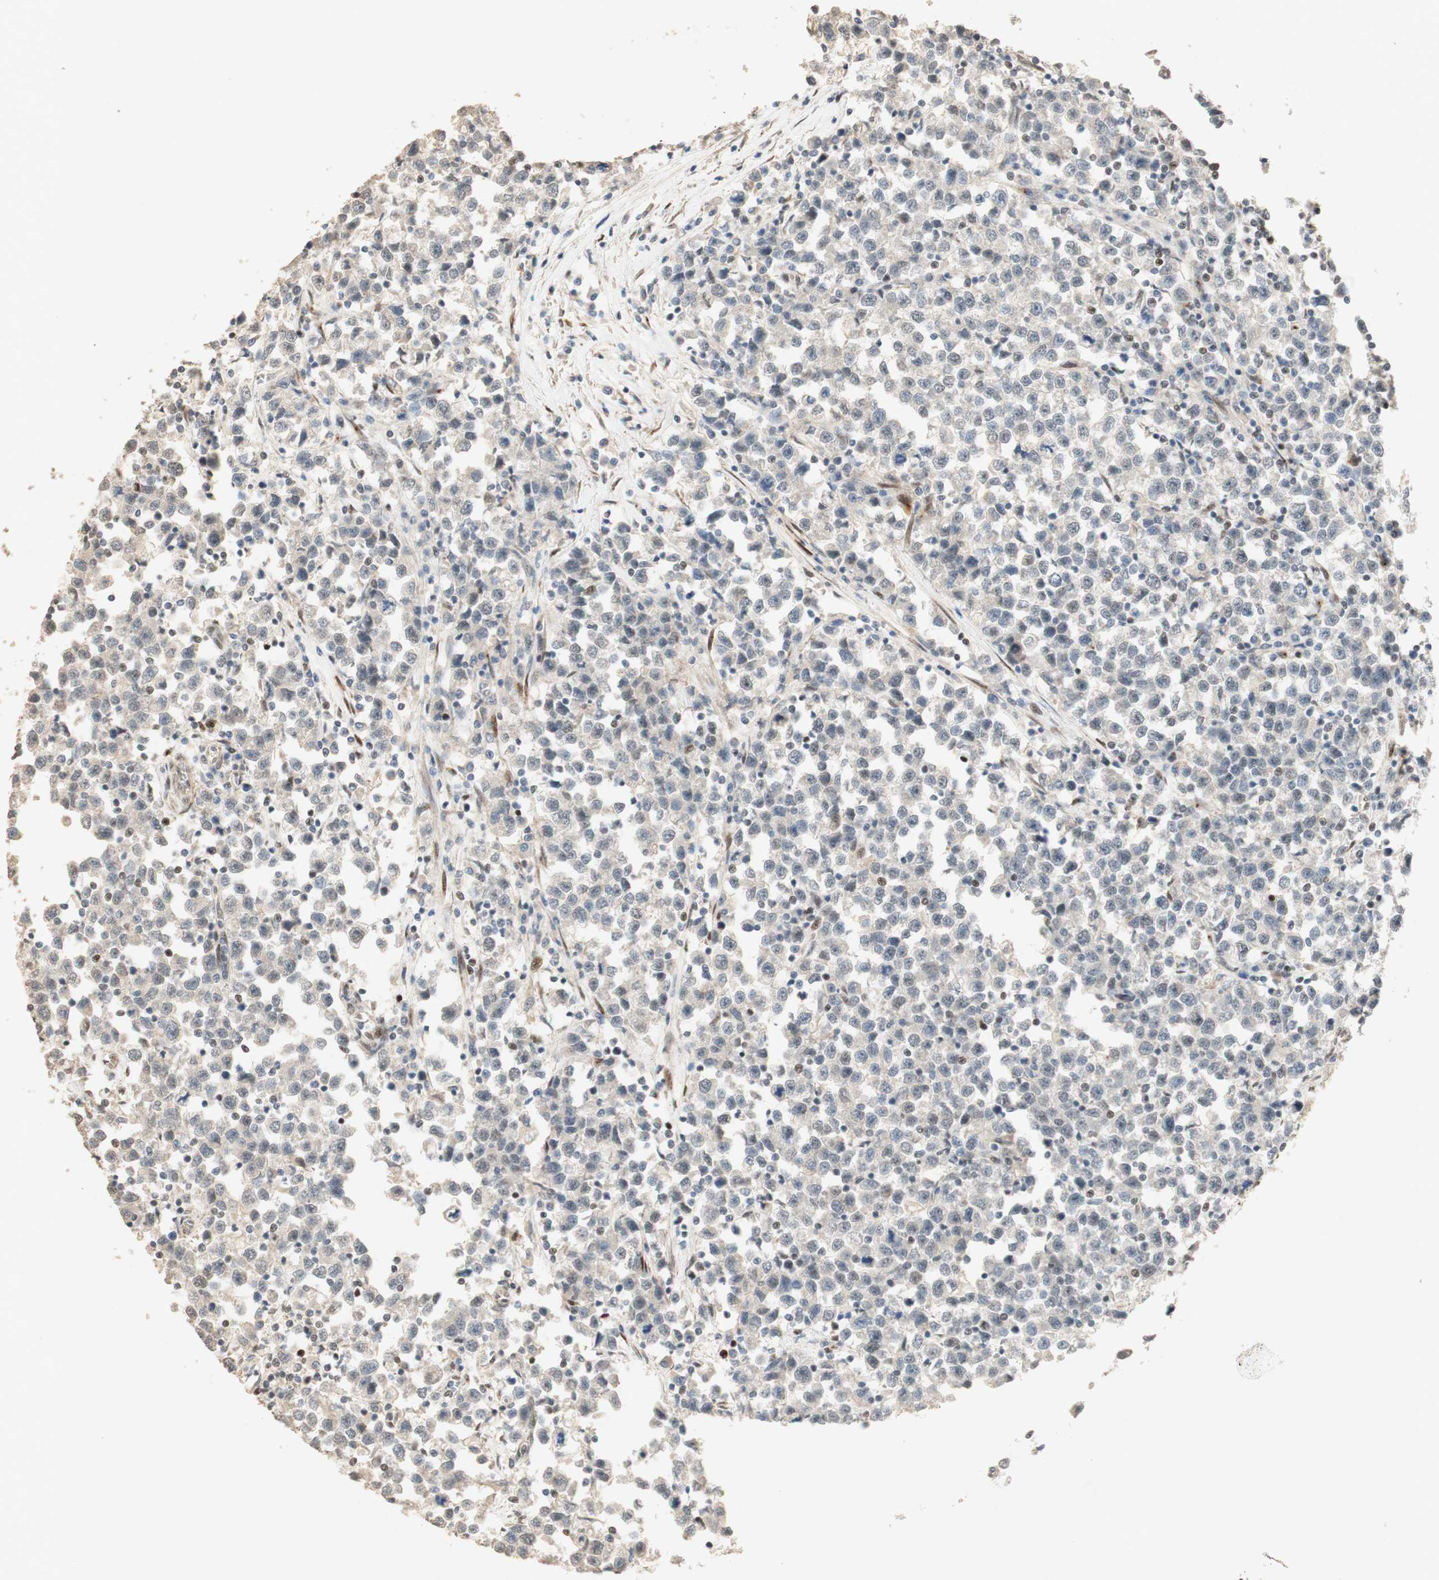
{"staining": {"intensity": "negative", "quantity": "none", "location": "none"}, "tissue": "testis cancer", "cell_type": "Tumor cells", "image_type": "cancer", "snomed": [{"axis": "morphology", "description": "Seminoma, NOS"}, {"axis": "topography", "description": "Testis"}], "caption": "Immunohistochemical staining of human testis cancer (seminoma) exhibits no significant staining in tumor cells.", "gene": "FOXP1", "patient": {"sex": "male", "age": 43}}